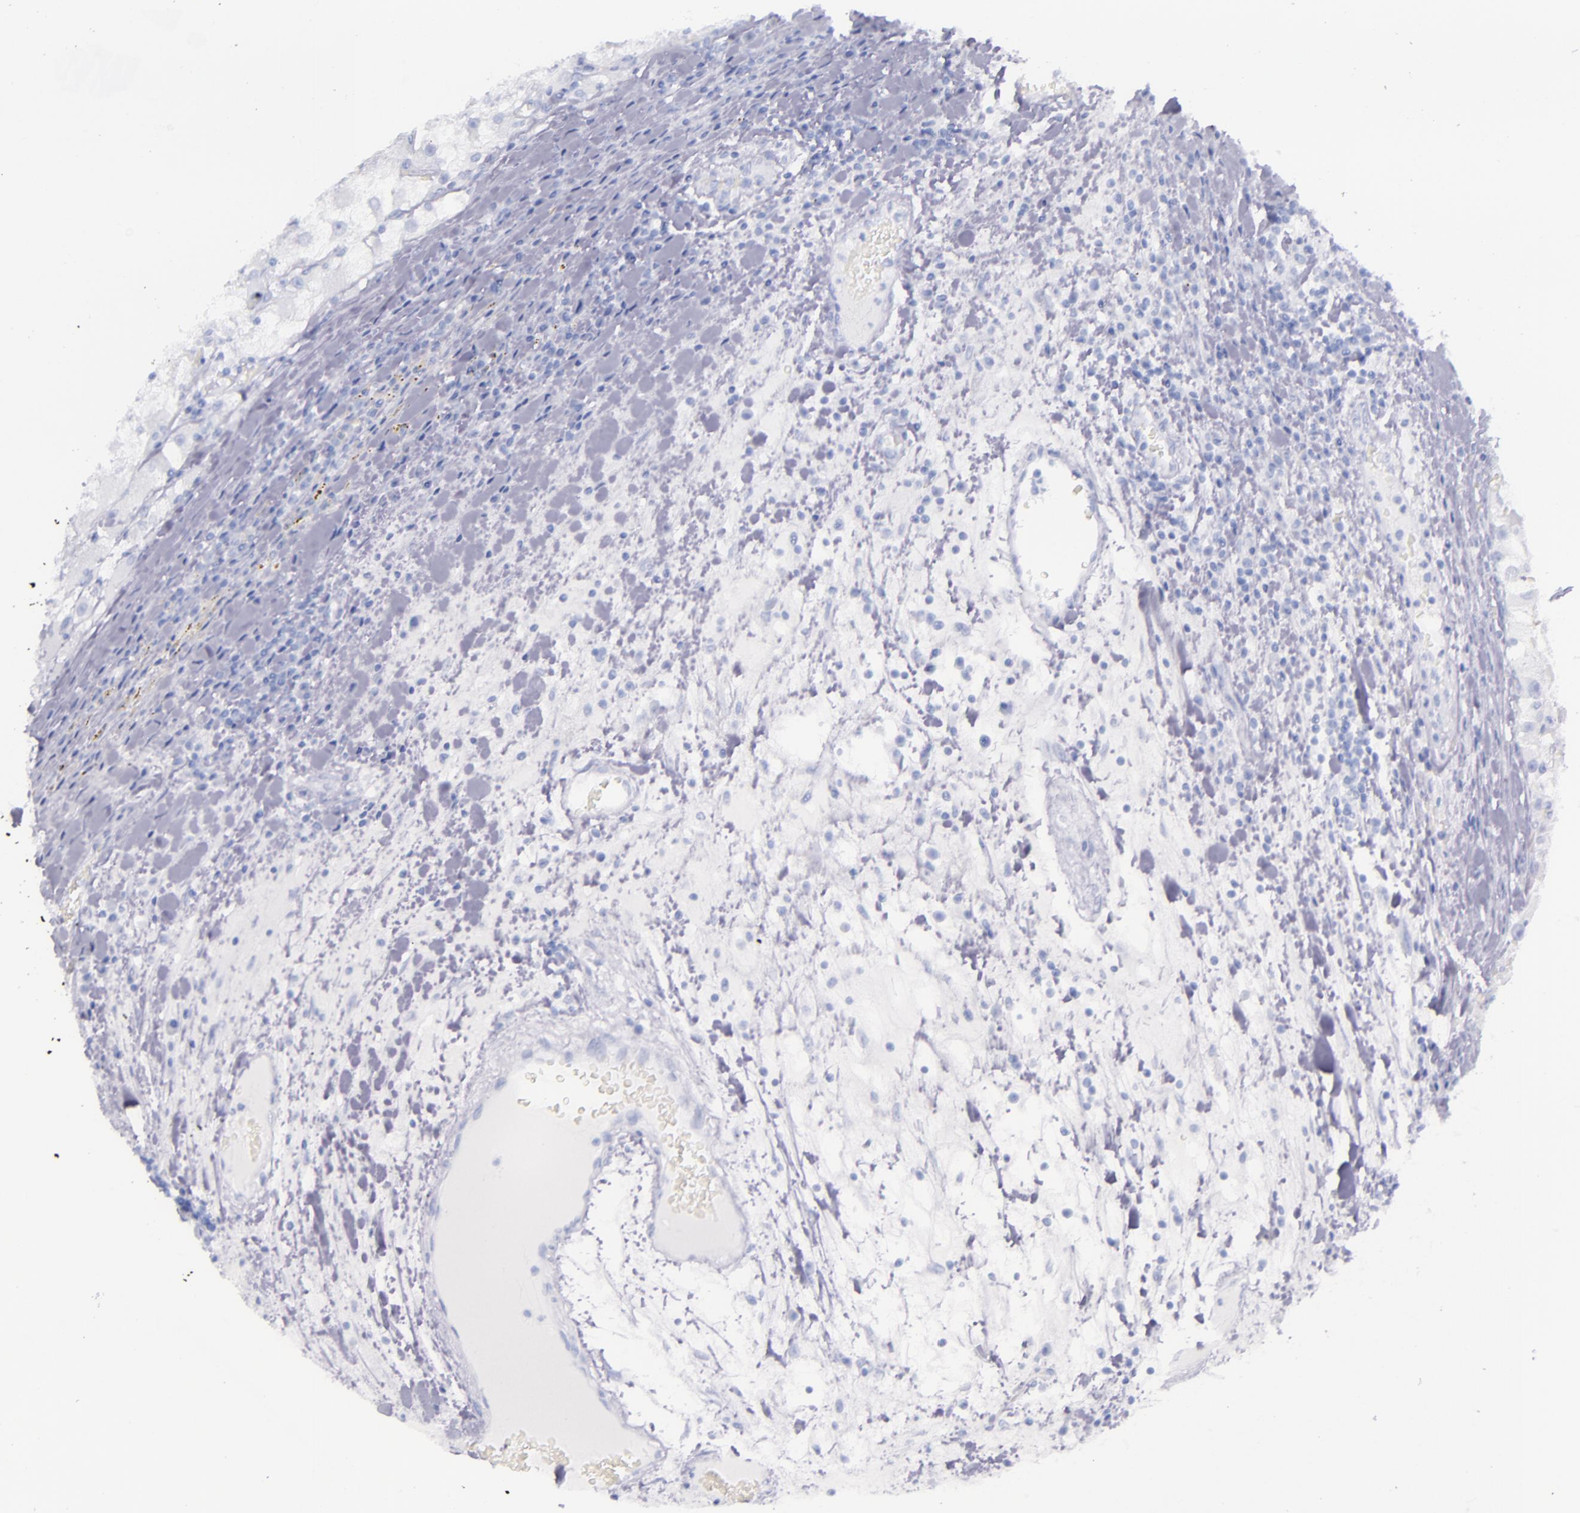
{"staining": {"intensity": "negative", "quantity": "none", "location": "none"}, "tissue": "renal cancer", "cell_type": "Tumor cells", "image_type": "cancer", "snomed": [{"axis": "morphology", "description": "Adenocarcinoma, NOS"}, {"axis": "topography", "description": "Kidney"}], "caption": "Protein analysis of adenocarcinoma (renal) exhibits no significant expression in tumor cells.", "gene": "SFTPB", "patient": {"sex": "female", "age": 73}}